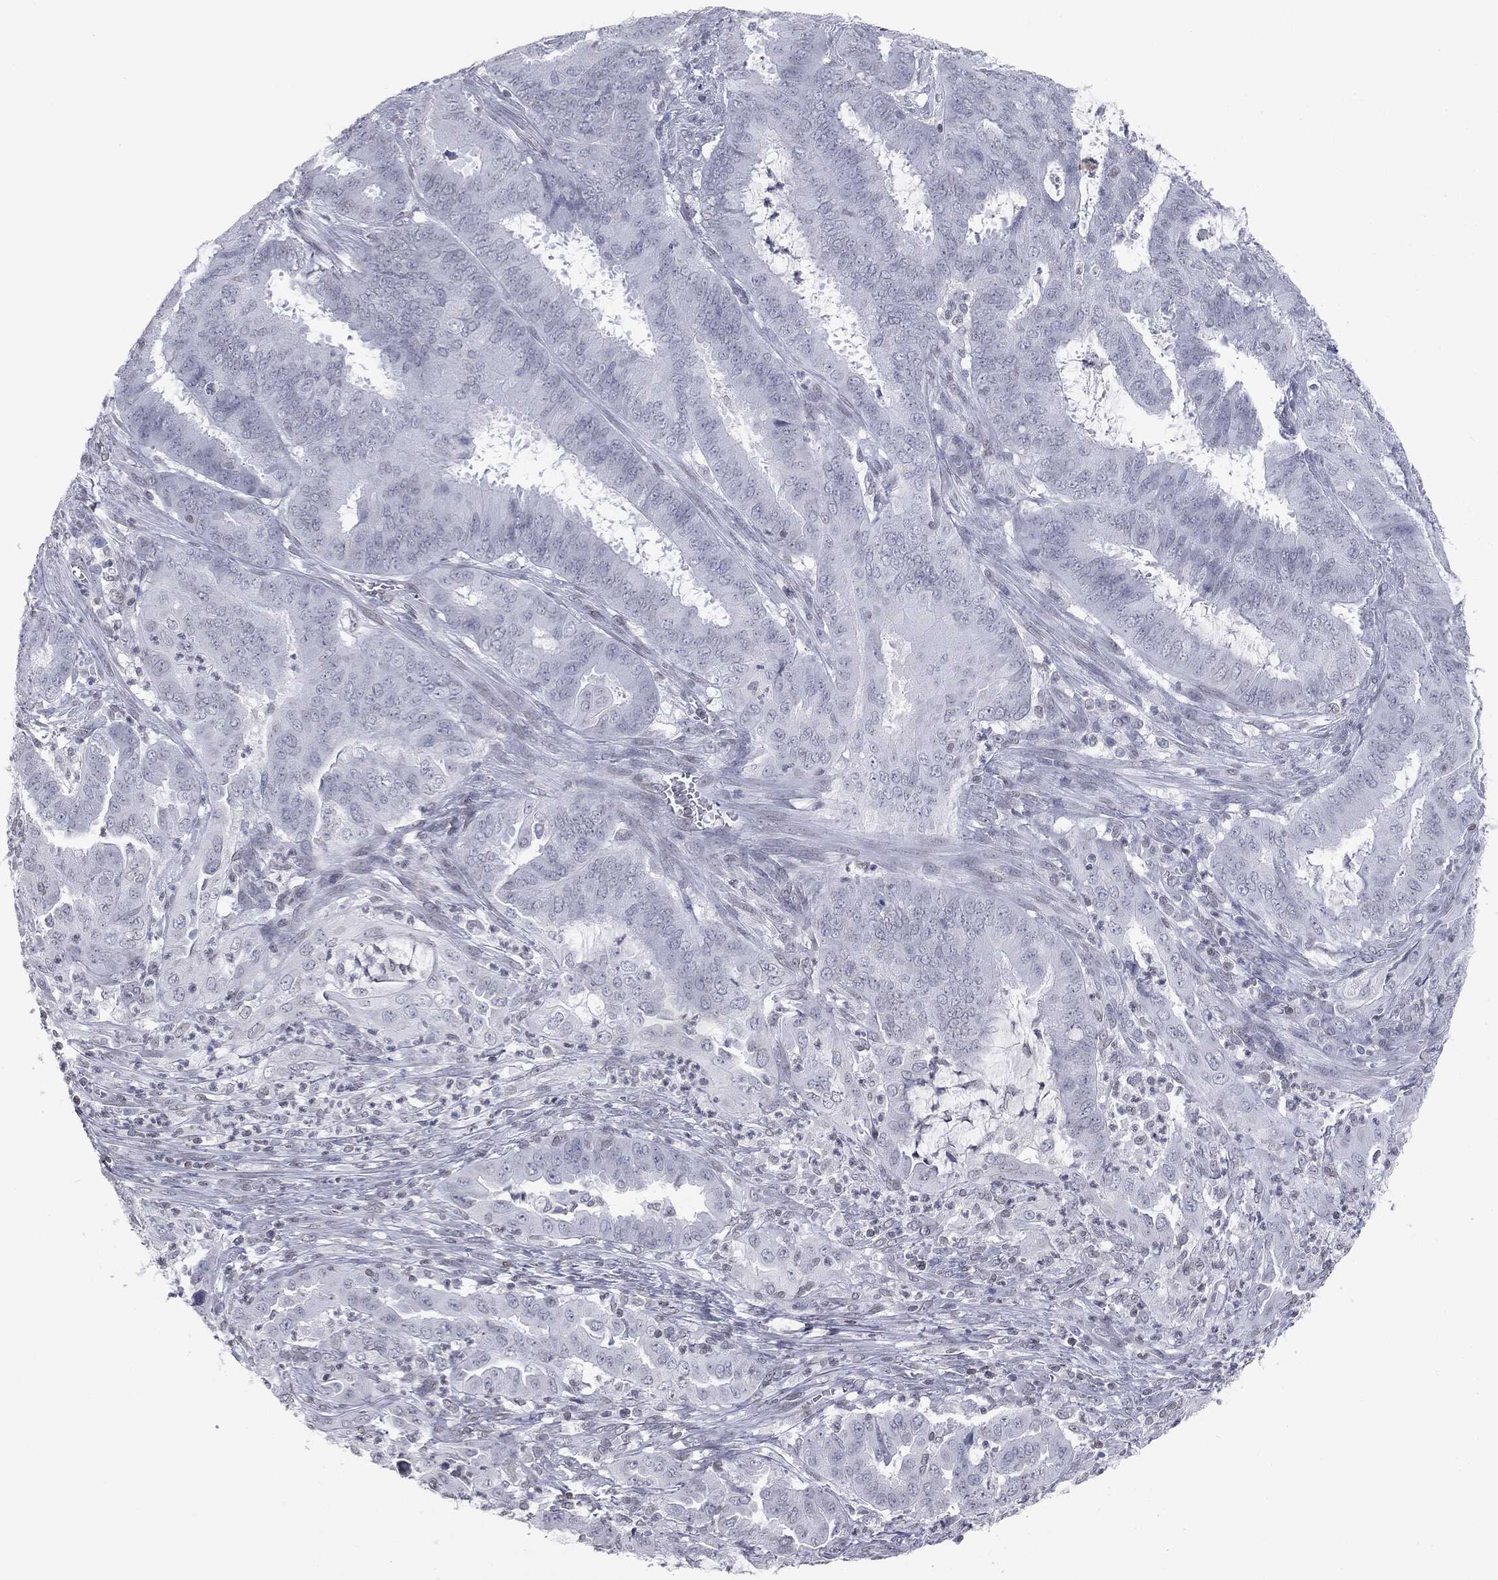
{"staining": {"intensity": "negative", "quantity": "none", "location": "none"}, "tissue": "endometrial cancer", "cell_type": "Tumor cells", "image_type": "cancer", "snomed": [{"axis": "morphology", "description": "Adenocarcinoma, NOS"}, {"axis": "topography", "description": "Endometrium"}], "caption": "Tumor cells are negative for brown protein staining in endometrial adenocarcinoma.", "gene": "ALDOB", "patient": {"sex": "female", "age": 51}}